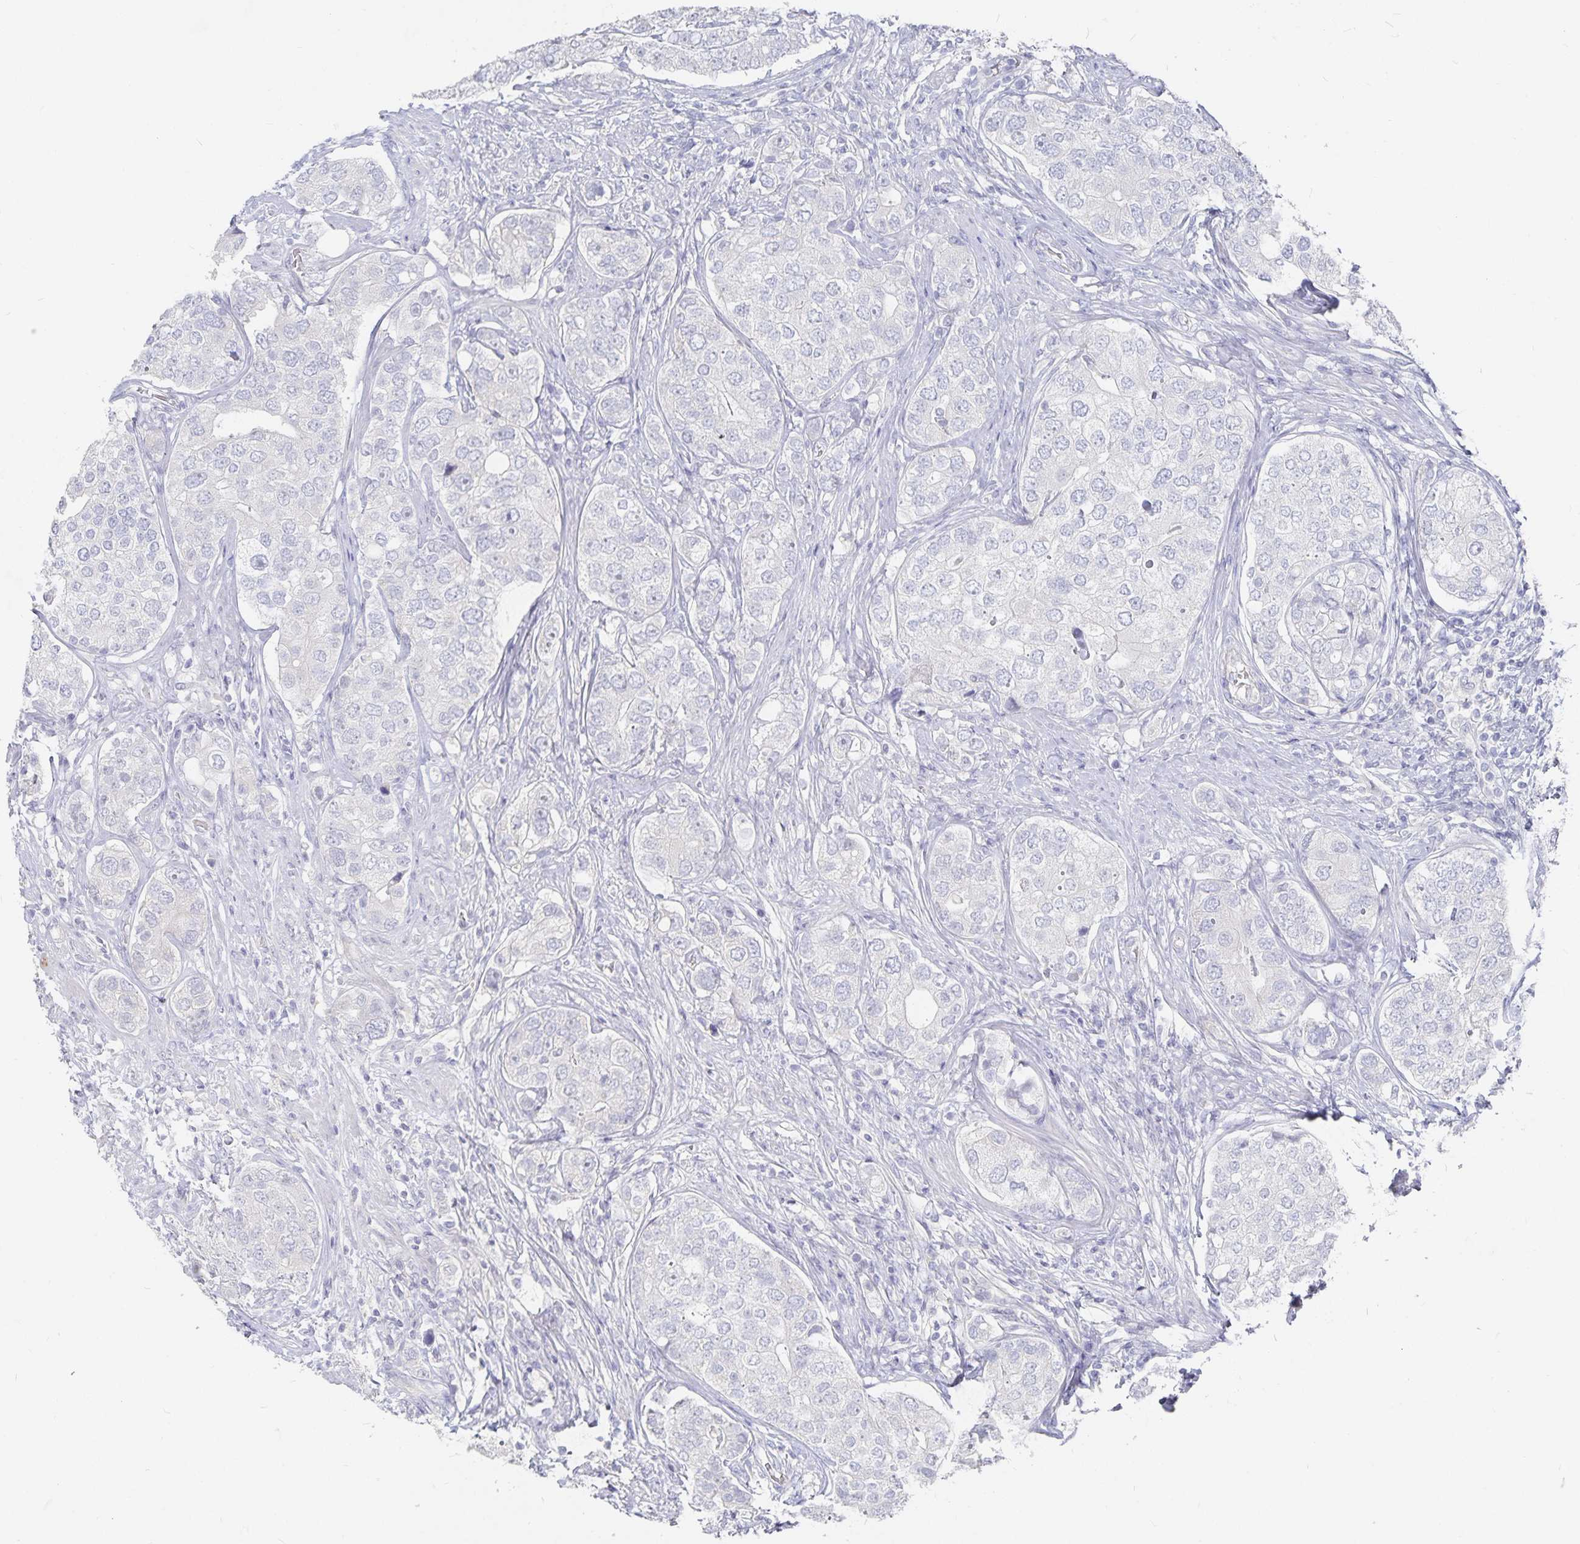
{"staining": {"intensity": "negative", "quantity": "none", "location": "none"}, "tissue": "prostate cancer", "cell_type": "Tumor cells", "image_type": "cancer", "snomed": [{"axis": "morphology", "description": "Adenocarcinoma, High grade"}, {"axis": "topography", "description": "Prostate"}], "caption": "IHC photomicrograph of neoplastic tissue: prostate adenocarcinoma (high-grade) stained with DAB reveals no significant protein positivity in tumor cells.", "gene": "DNAH9", "patient": {"sex": "male", "age": 60}}